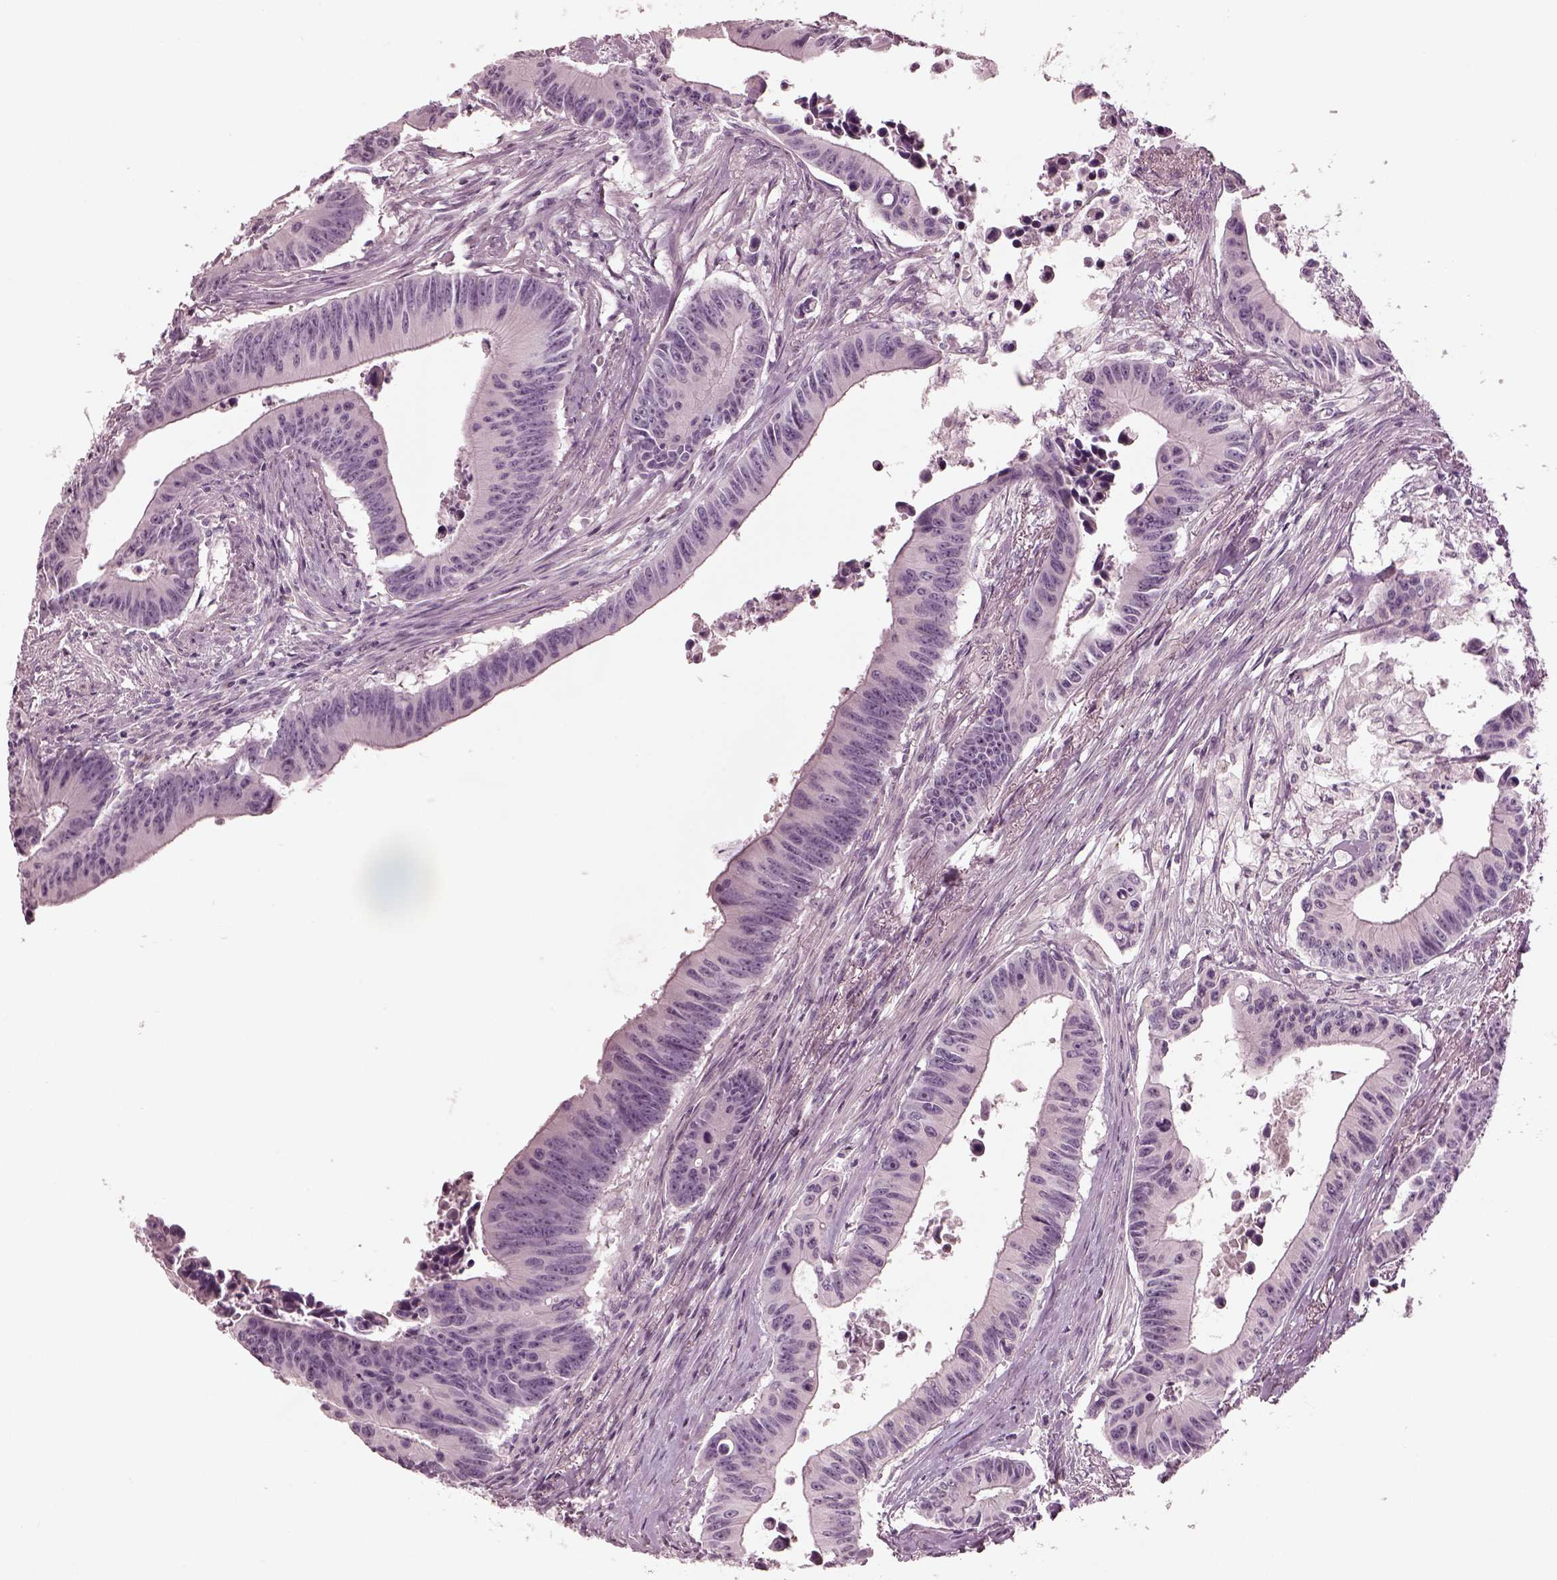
{"staining": {"intensity": "negative", "quantity": "none", "location": "none"}, "tissue": "colorectal cancer", "cell_type": "Tumor cells", "image_type": "cancer", "snomed": [{"axis": "morphology", "description": "Adenocarcinoma, NOS"}, {"axis": "topography", "description": "Colon"}], "caption": "The histopathology image shows no staining of tumor cells in colorectal cancer. (Immunohistochemistry (ihc), brightfield microscopy, high magnification).", "gene": "MIA", "patient": {"sex": "female", "age": 87}}